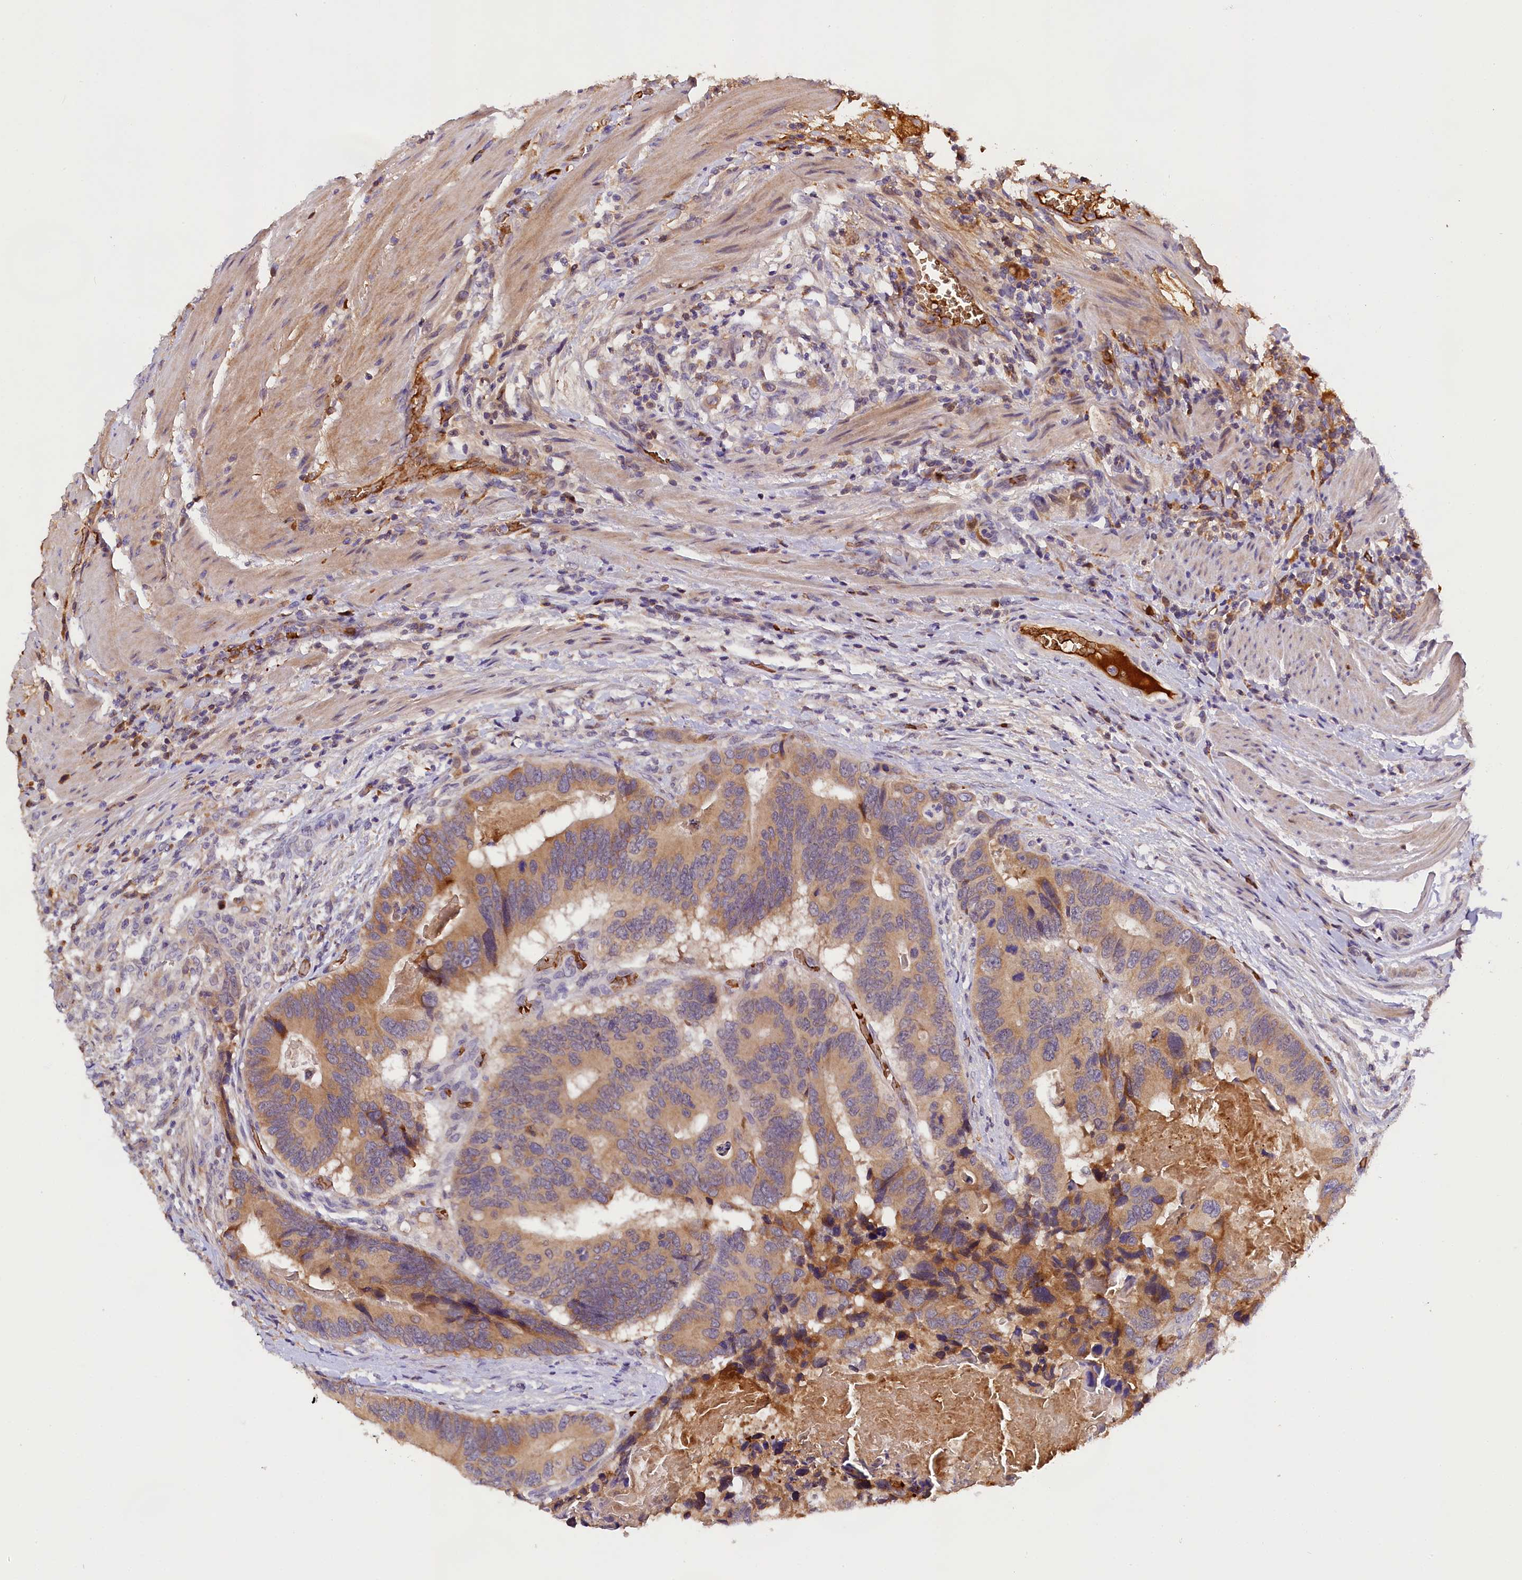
{"staining": {"intensity": "moderate", "quantity": ">75%", "location": "cytoplasmic/membranous"}, "tissue": "colorectal cancer", "cell_type": "Tumor cells", "image_type": "cancer", "snomed": [{"axis": "morphology", "description": "Adenocarcinoma, NOS"}, {"axis": "topography", "description": "Colon"}], "caption": "Protein staining of colorectal cancer tissue exhibits moderate cytoplasmic/membranous staining in approximately >75% of tumor cells.", "gene": "PHAF1", "patient": {"sex": "male", "age": 84}}